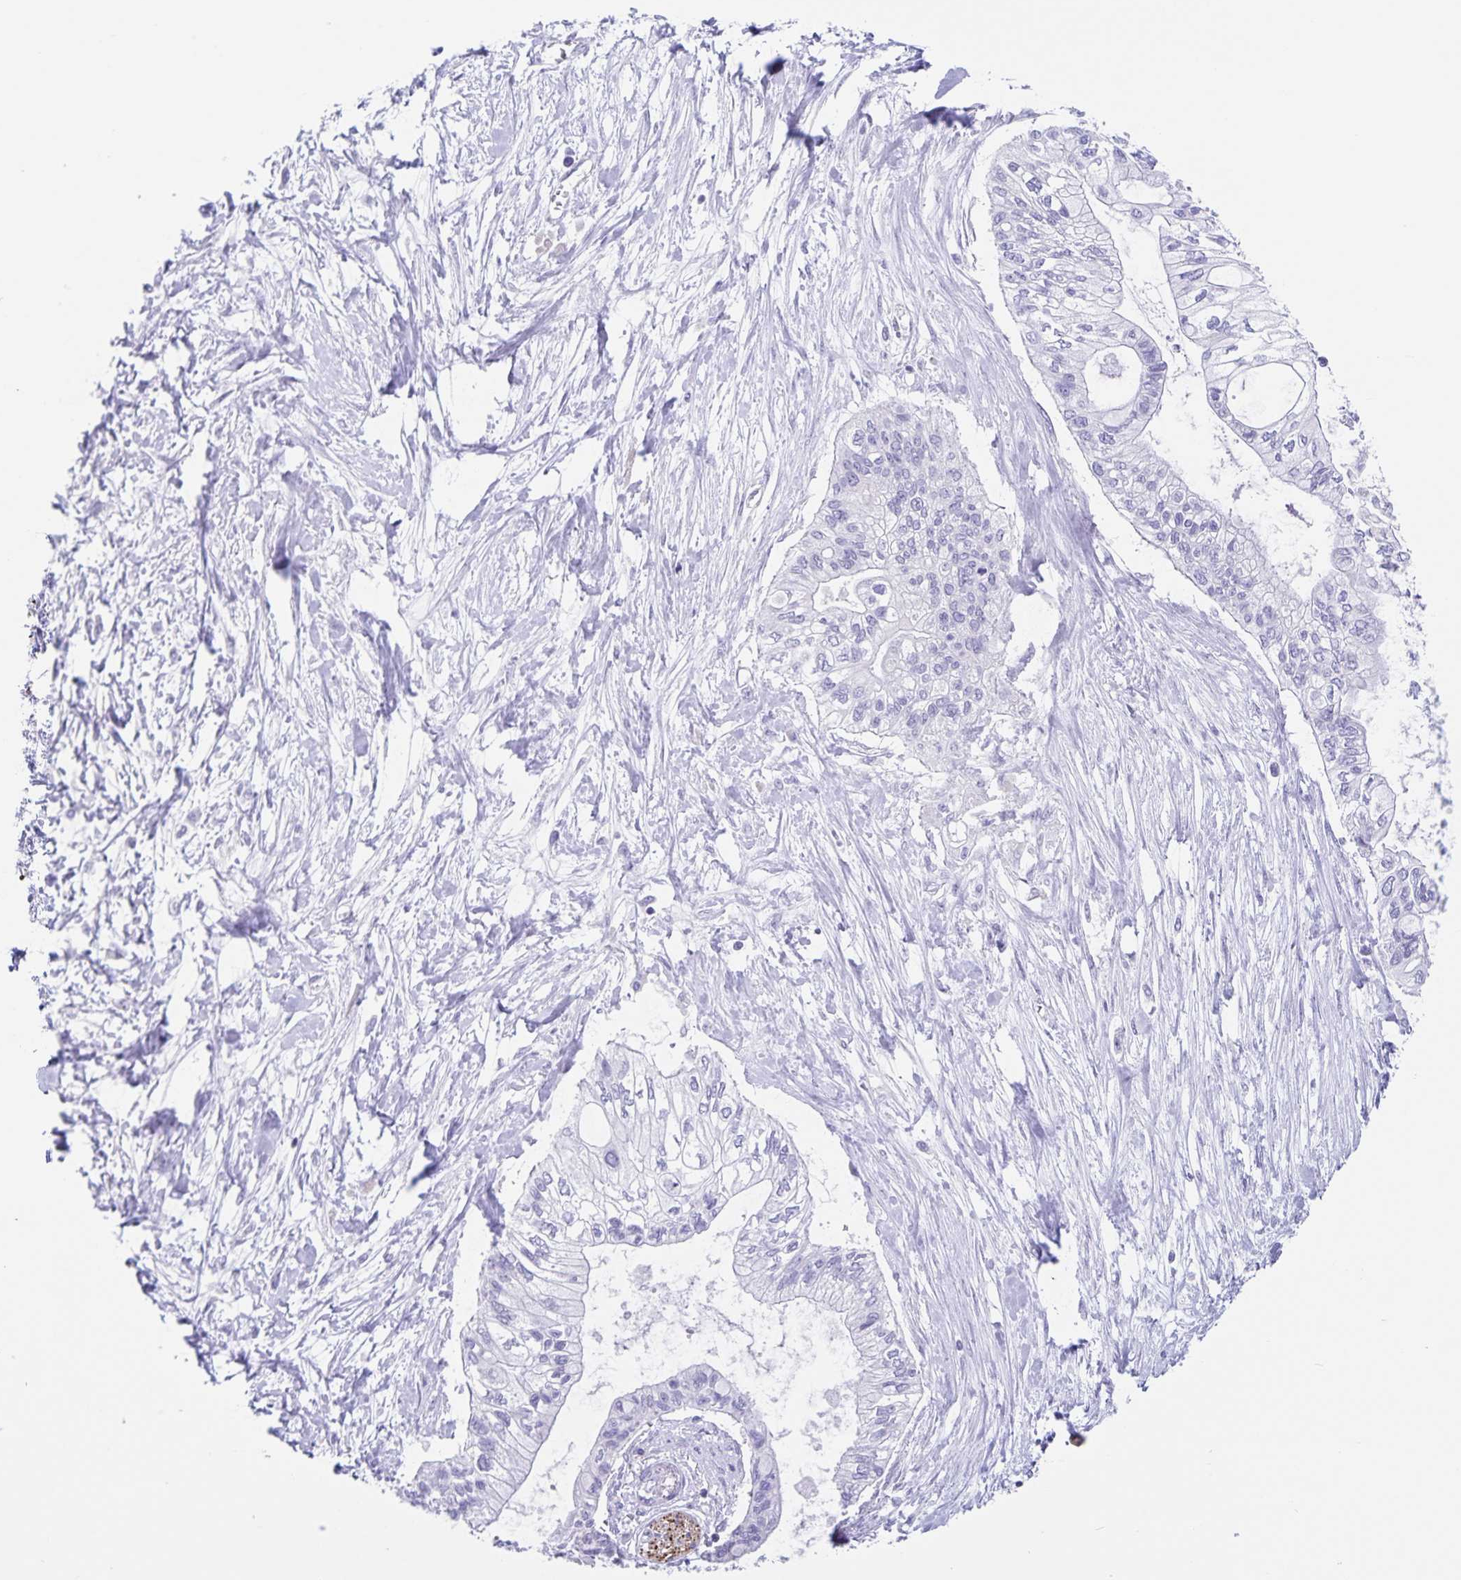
{"staining": {"intensity": "negative", "quantity": "none", "location": "none"}, "tissue": "pancreatic cancer", "cell_type": "Tumor cells", "image_type": "cancer", "snomed": [{"axis": "morphology", "description": "Adenocarcinoma, NOS"}, {"axis": "topography", "description": "Pancreas"}], "caption": "There is no significant expression in tumor cells of pancreatic cancer (adenocarcinoma).", "gene": "SYNM", "patient": {"sex": "female", "age": 77}}